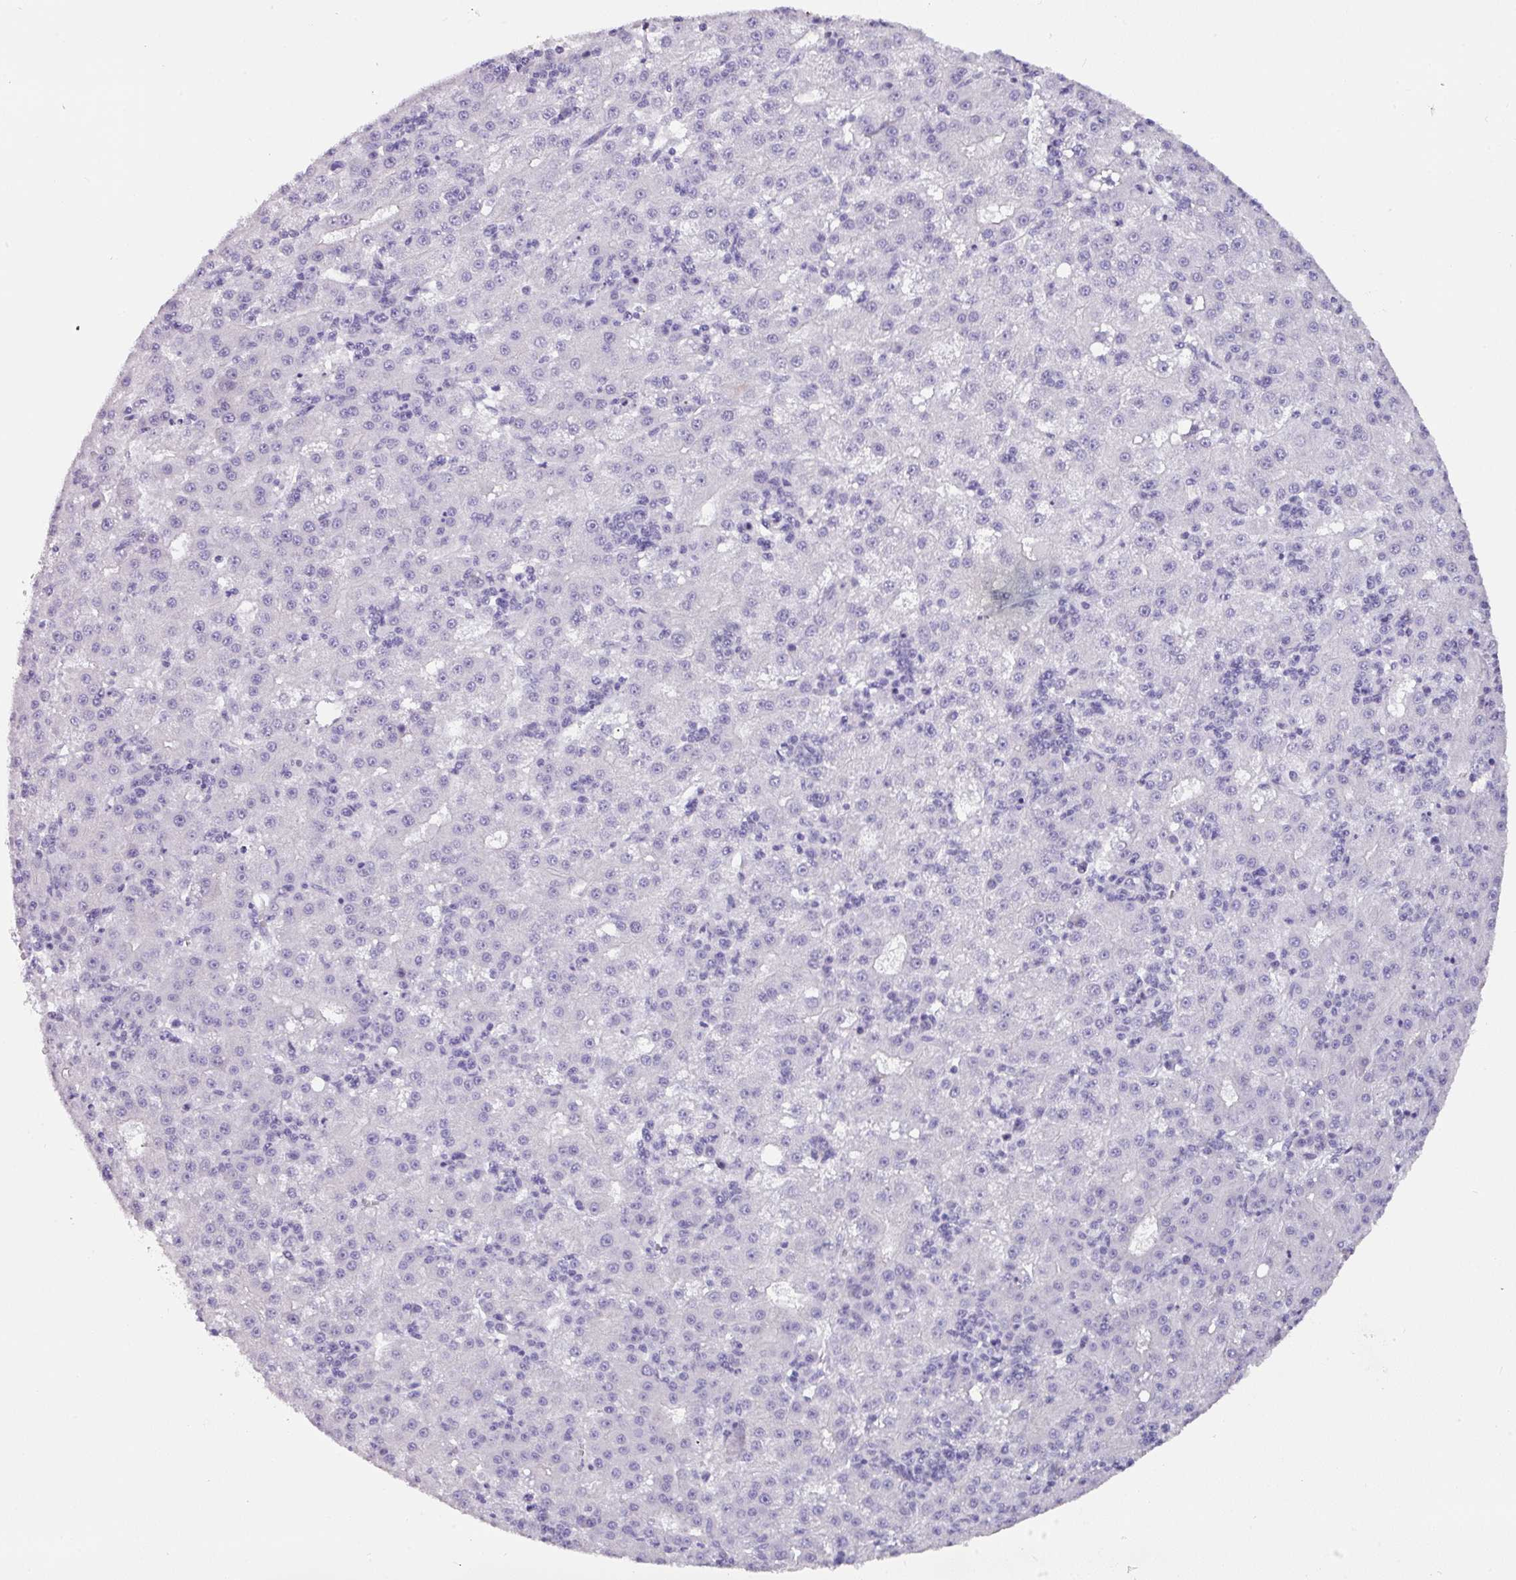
{"staining": {"intensity": "negative", "quantity": "none", "location": "none"}, "tissue": "liver cancer", "cell_type": "Tumor cells", "image_type": "cancer", "snomed": [{"axis": "morphology", "description": "Carcinoma, Hepatocellular, NOS"}, {"axis": "topography", "description": "Liver"}], "caption": "This is an IHC photomicrograph of hepatocellular carcinoma (liver). There is no expression in tumor cells.", "gene": "ANKRD29", "patient": {"sex": "male", "age": 76}}